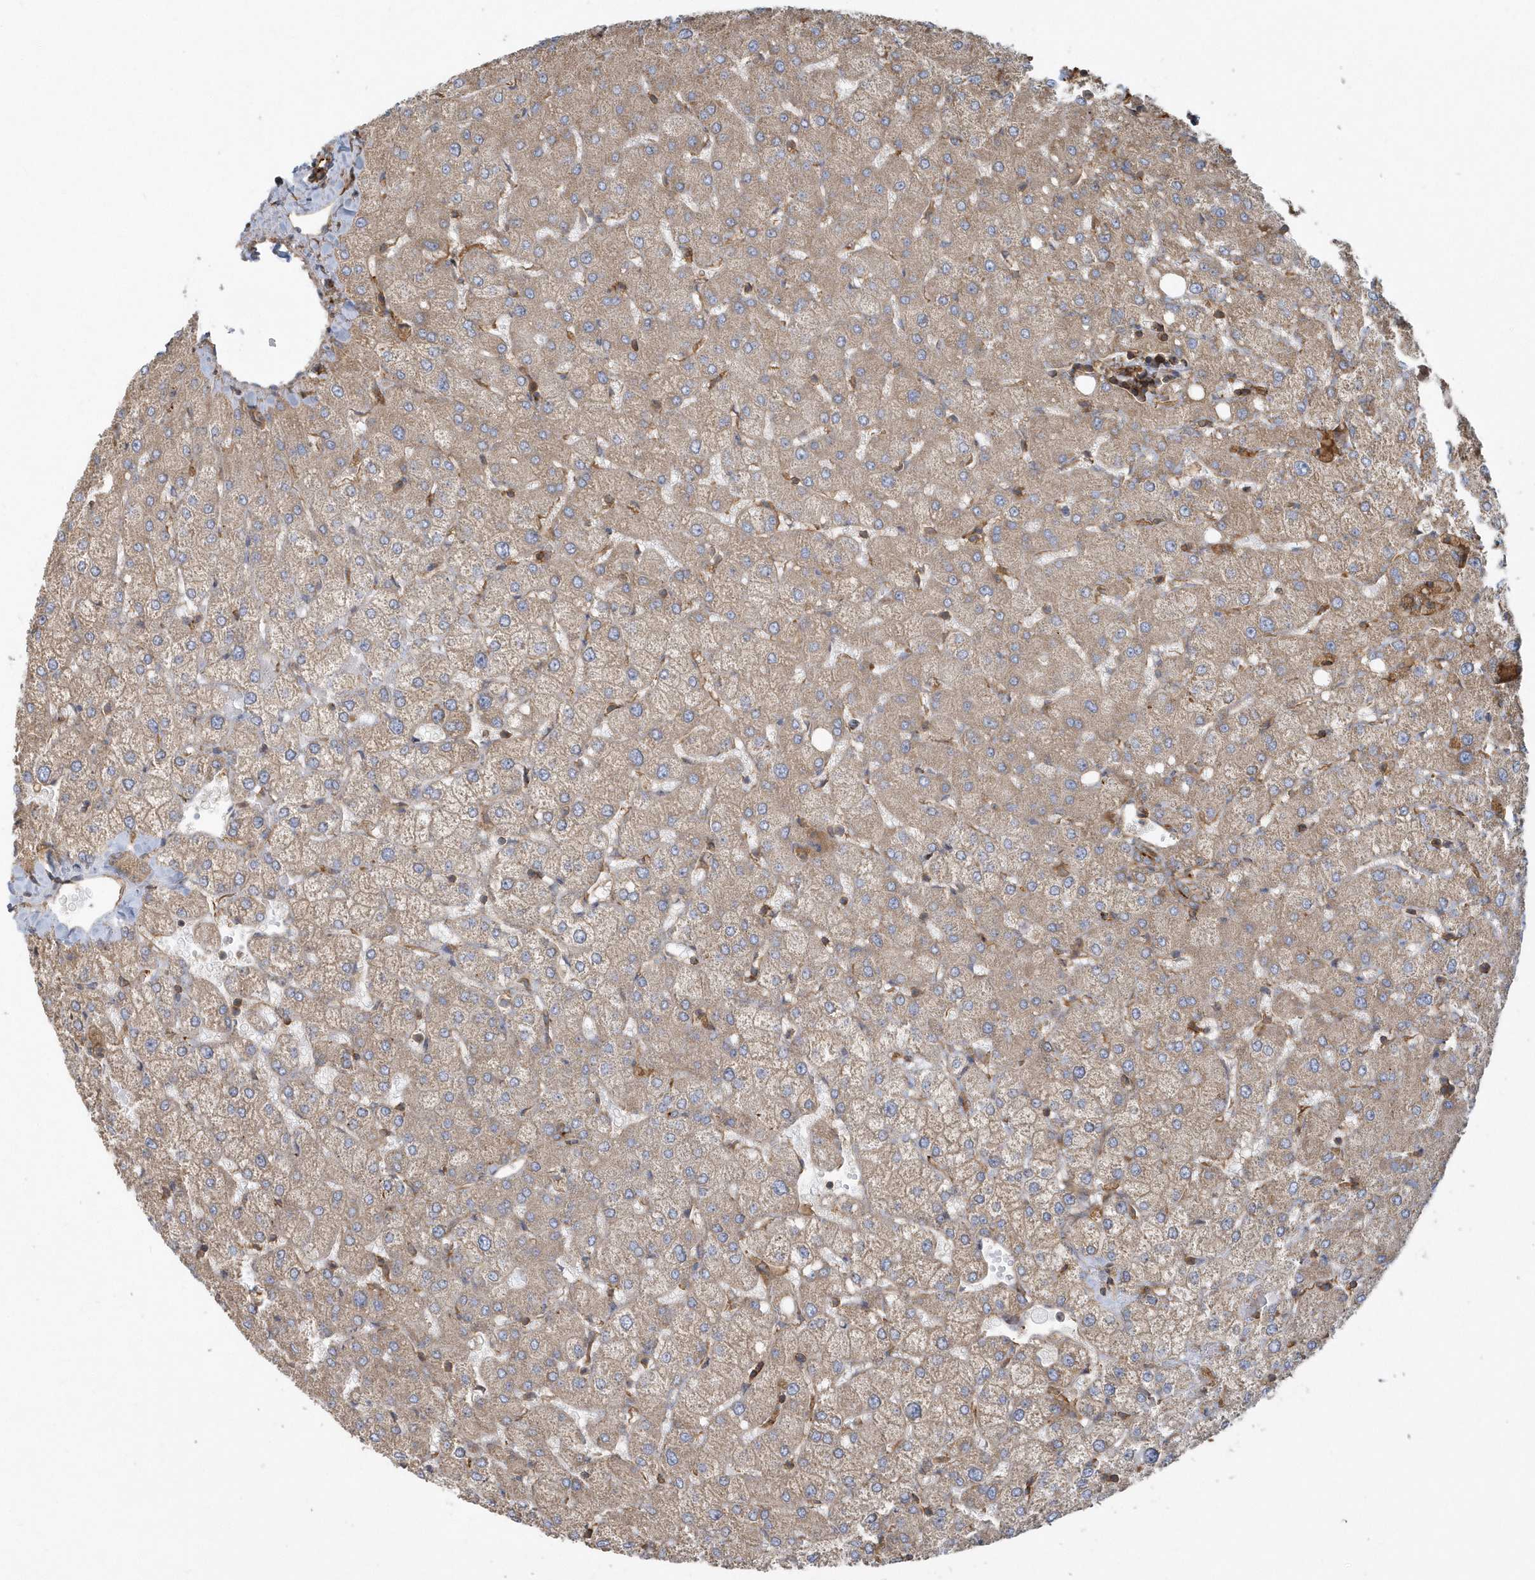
{"staining": {"intensity": "moderate", "quantity": ">75%", "location": "cytoplasmic/membranous"}, "tissue": "liver", "cell_type": "Cholangiocytes", "image_type": "normal", "snomed": [{"axis": "morphology", "description": "Normal tissue, NOS"}, {"axis": "topography", "description": "Liver"}], "caption": "DAB immunohistochemical staining of benign human liver demonstrates moderate cytoplasmic/membranous protein staining in about >75% of cholangiocytes.", "gene": "TRAIP", "patient": {"sex": "female", "age": 54}}